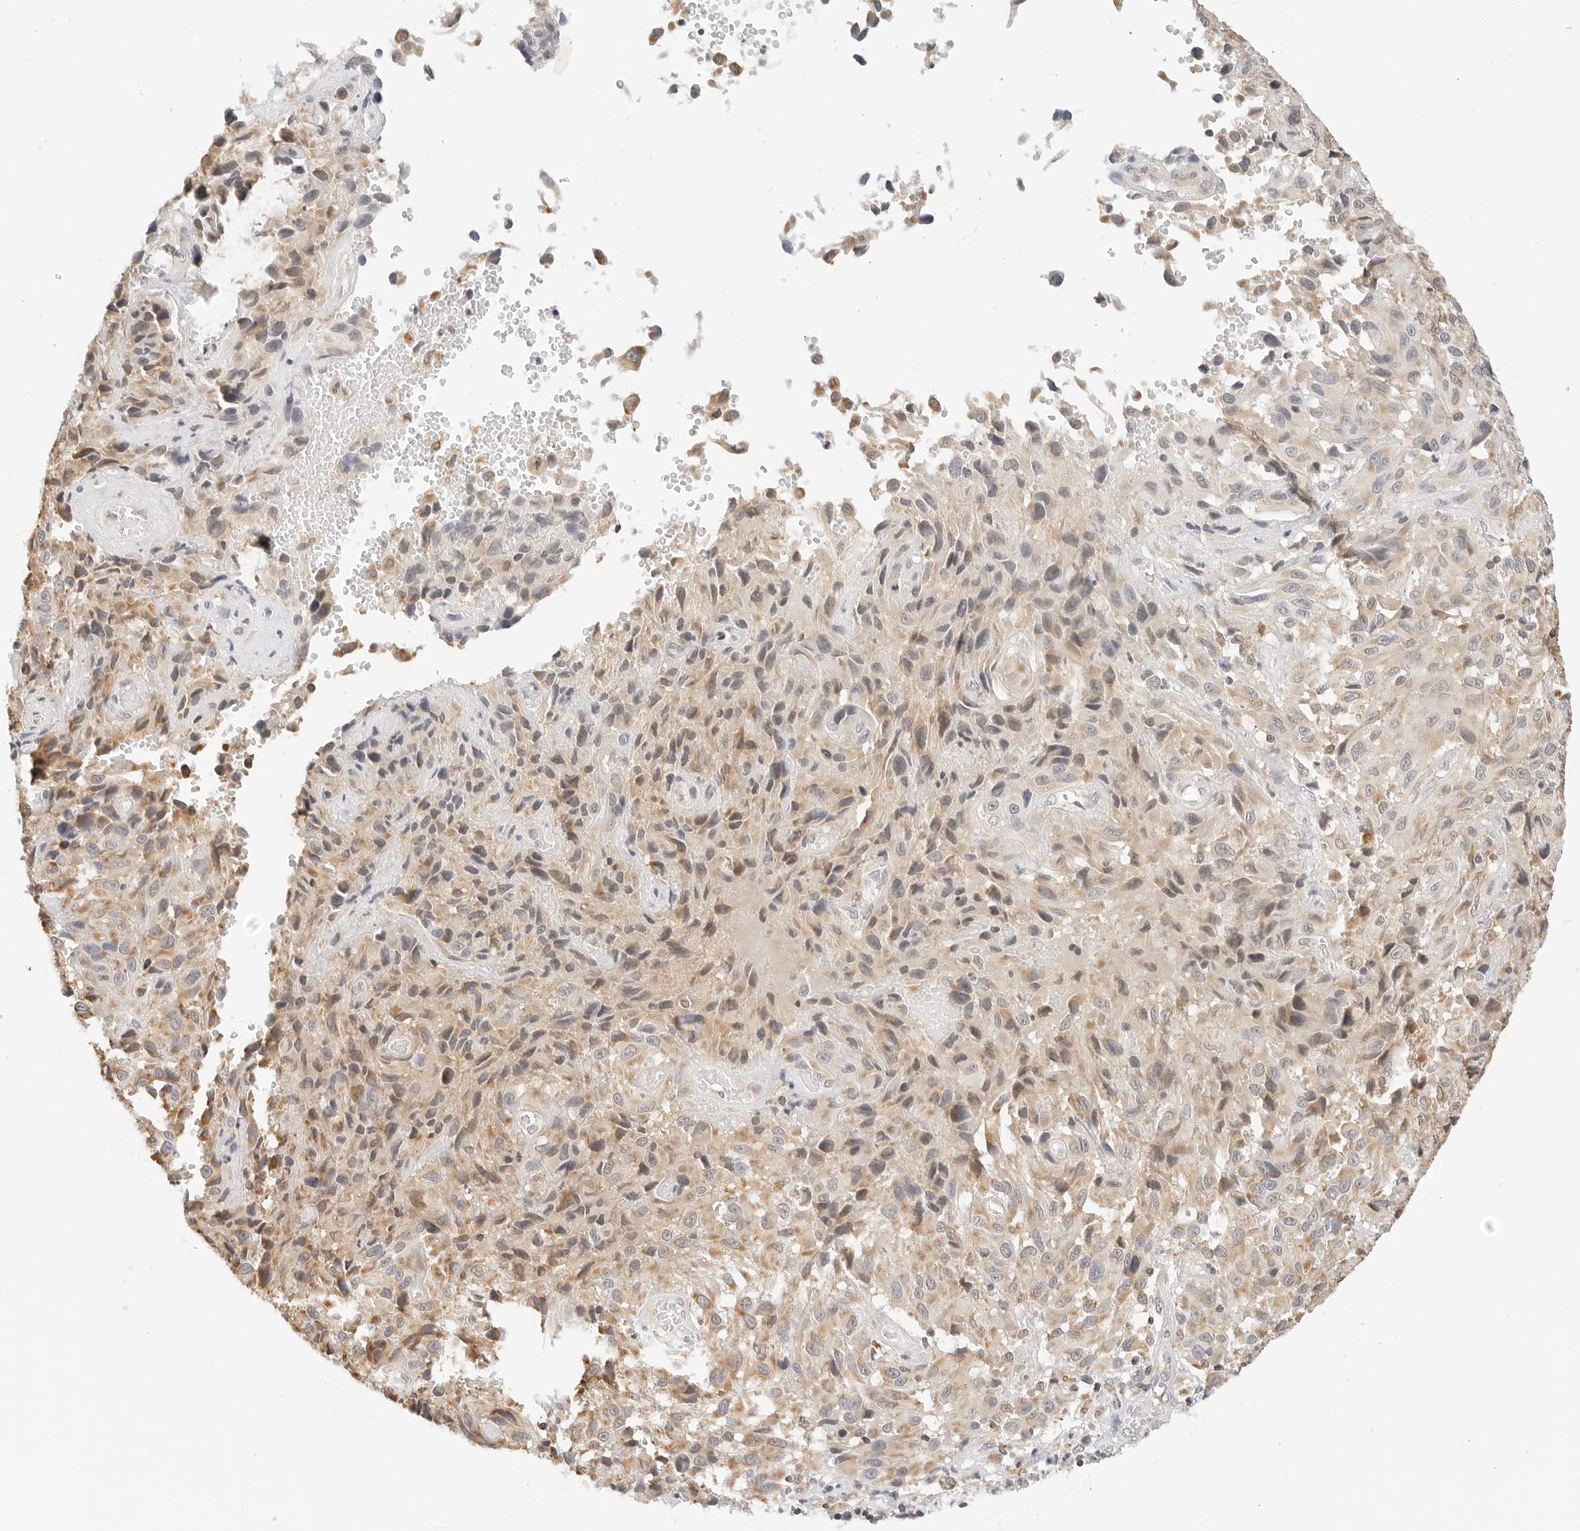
{"staining": {"intensity": "moderate", "quantity": ">75%", "location": "cytoplasmic/membranous"}, "tissue": "melanoma", "cell_type": "Tumor cells", "image_type": "cancer", "snomed": [{"axis": "morphology", "description": "Malignant melanoma, NOS"}, {"axis": "topography", "description": "Skin"}], "caption": "Immunohistochemical staining of malignant melanoma demonstrates medium levels of moderate cytoplasmic/membranous protein staining in about >75% of tumor cells.", "gene": "ATL1", "patient": {"sex": "male", "age": 66}}